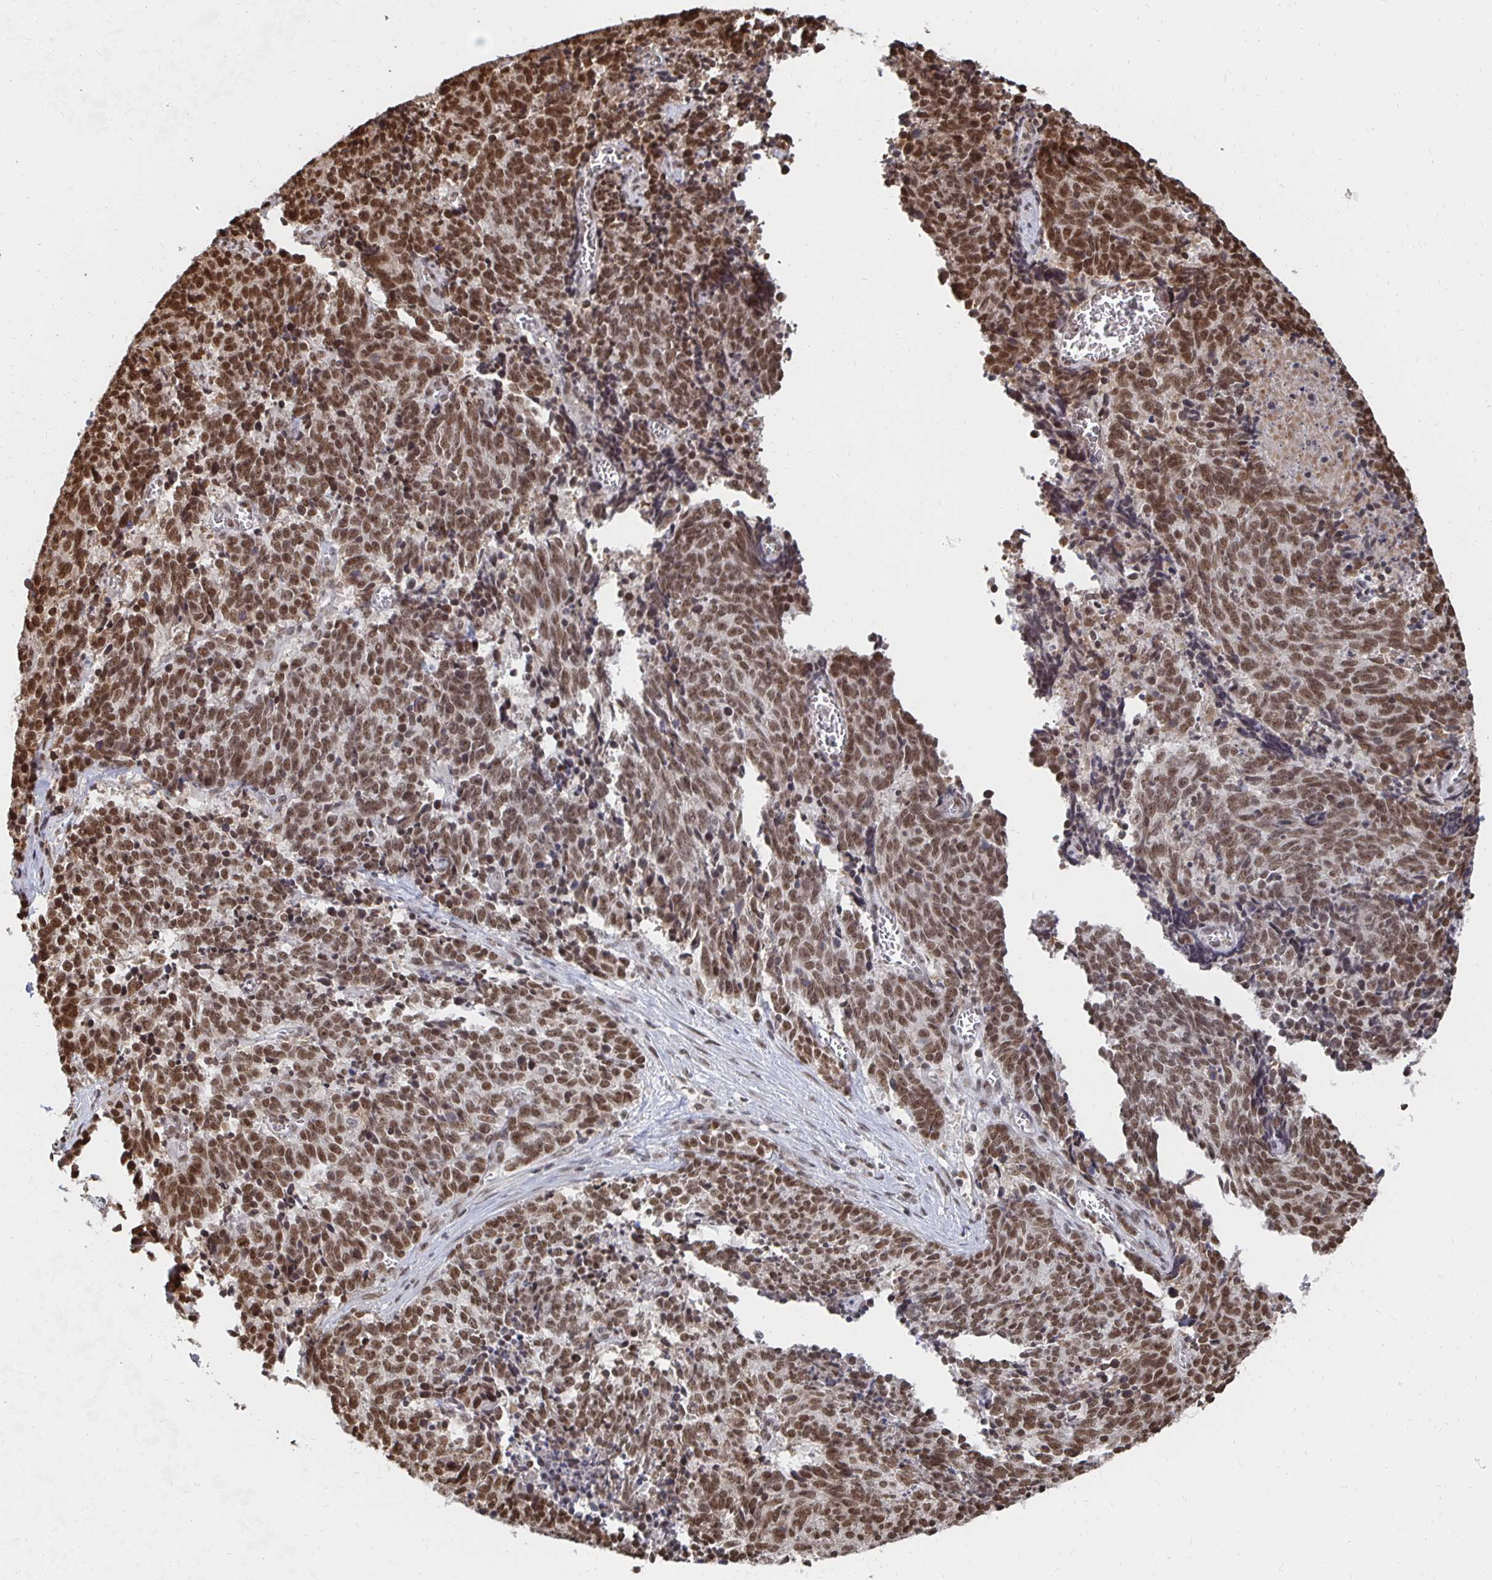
{"staining": {"intensity": "moderate", "quantity": ">75%", "location": "nuclear"}, "tissue": "cervical cancer", "cell_type": "Tumor cells", "image_type": "cancer", "snomed": [{"axis": "morphology", "description": "Squamous cell carcinoma, NOS"}, {"axis": "topography", "description": "Cervix"}], "caption": "A histopathology image of squamous cell carcinoma (cervical) stained for a protein exhibits moderate nuclear brown staining in tumor cells. The protein of interest is shown in brown color, while the nuclei are stained blue.", "gene": "GTF3C6", "patient": {"sex": "female", "age": 29}}